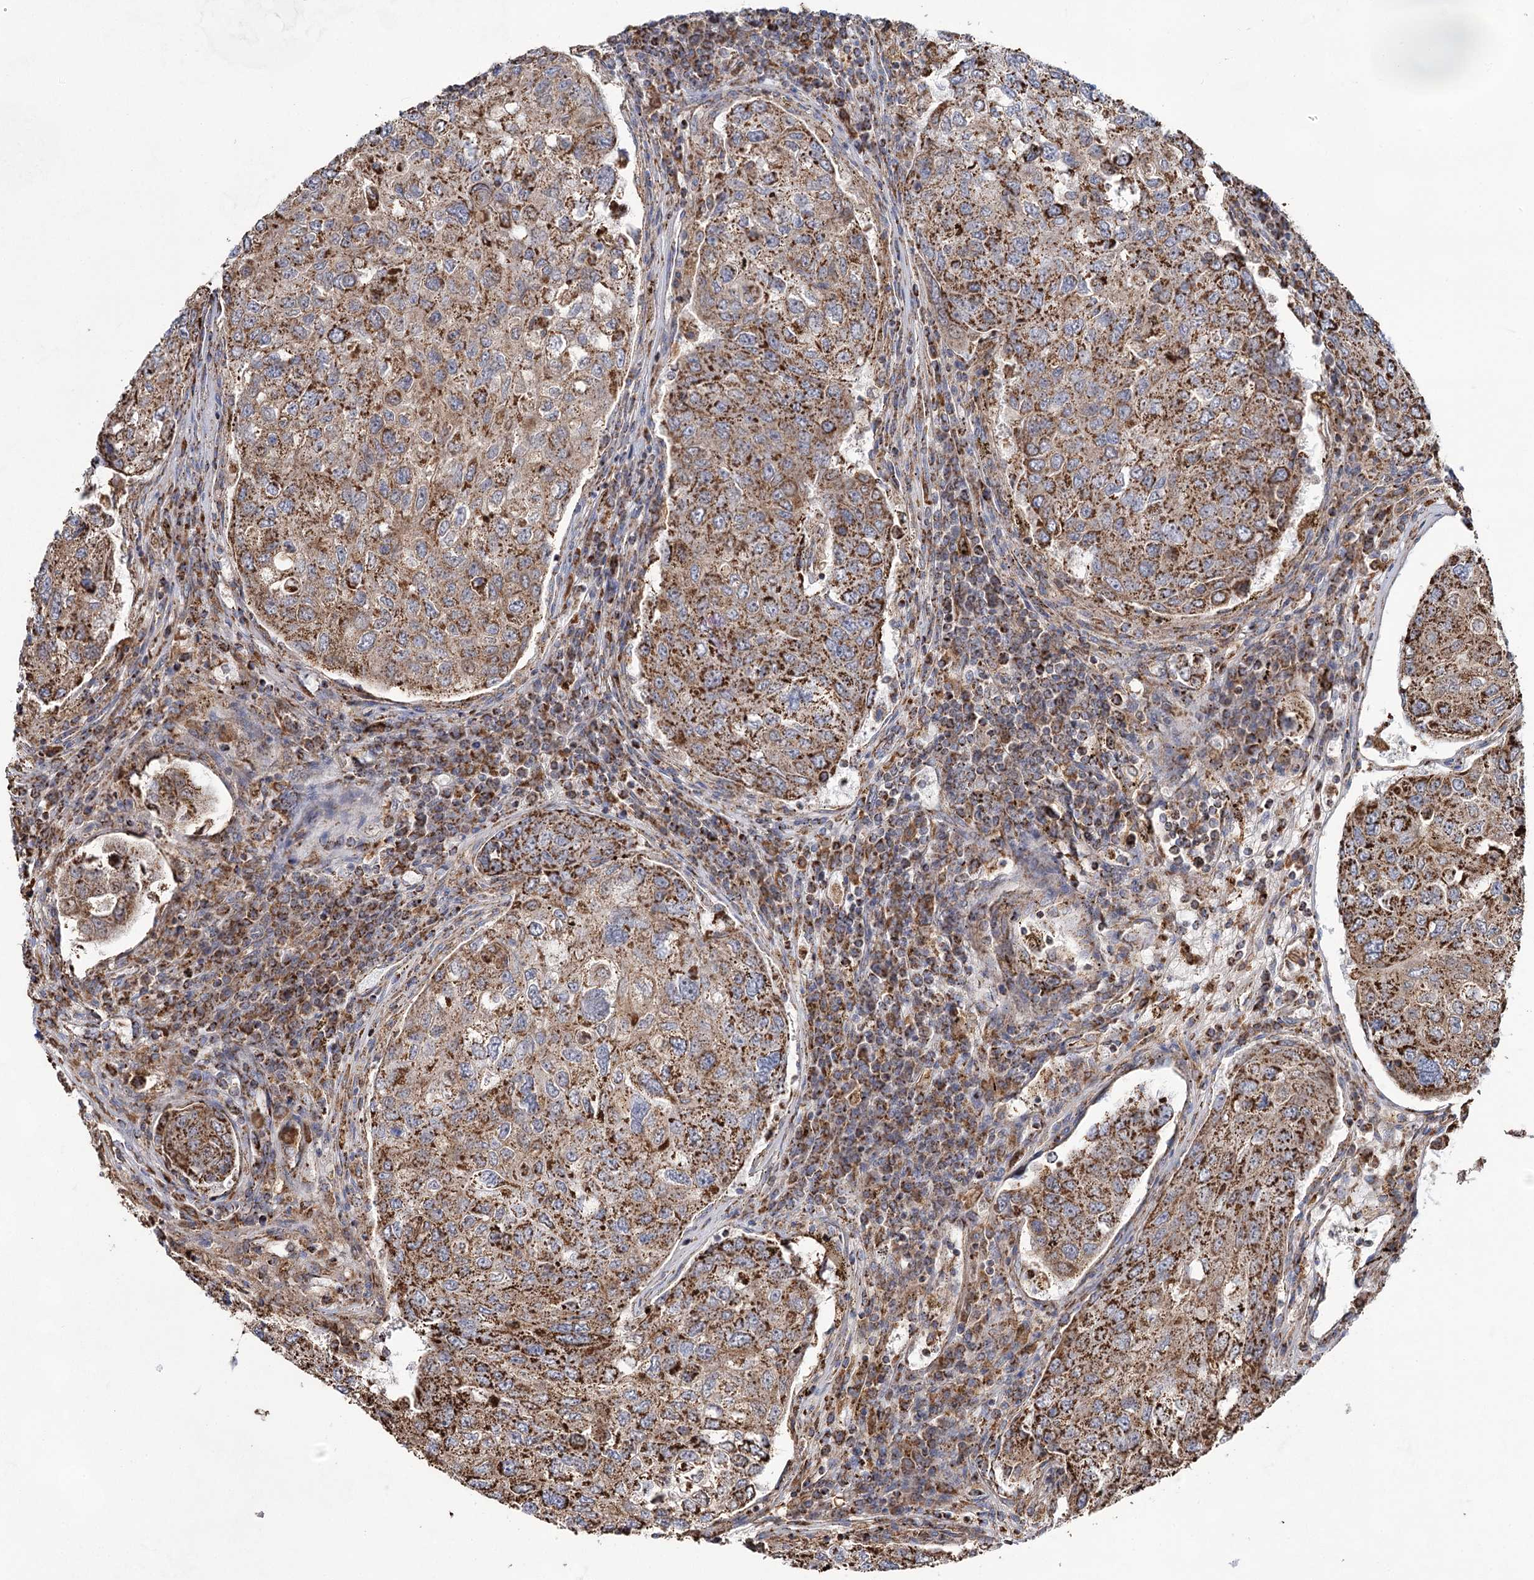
{"staining": {"intensity": "moderate", "quantity": ">75%", "location": "cytoplasmic/membranous"}, "tissue": "urothelial cancer", "cell_type": "Tumor cells", "image_type": "cancer", "snomed": [{"axis": "morphology", "description": "Urothelial carcinoma, High grade"}, {"axis": "topography", "description": "Lymph node"}, {"axis": "topography", "description": "Urinary bladder"}], "caption": "High-grade urothelial carcinoma was stained to show a protein in brown. There is medium levels of moderate cytoplasmic/membranous staining in about >75% of tumor cells.", "gene": "CWF19L1", "patient": {"sex": "male", "age": 51}}